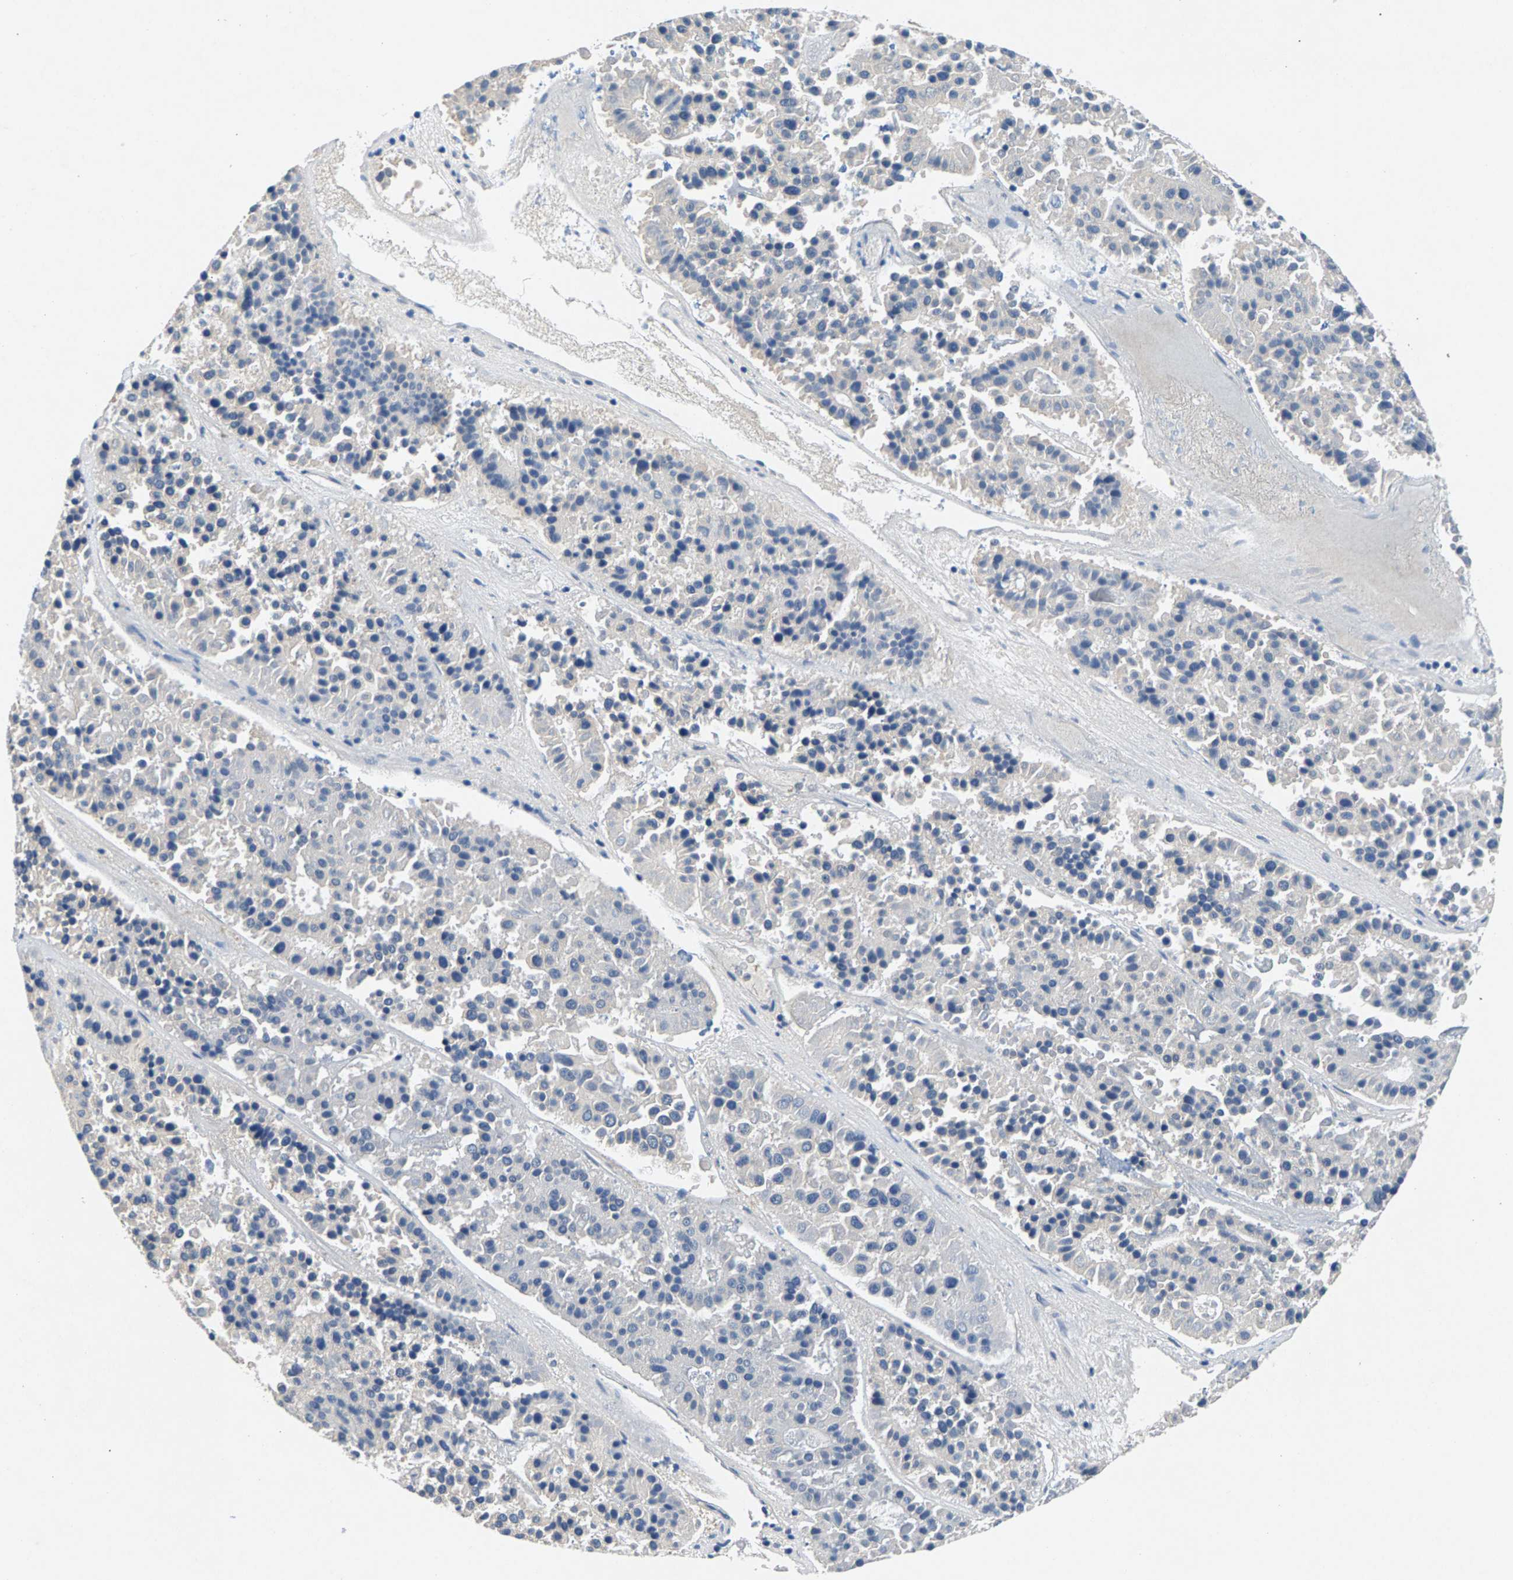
{"staining": {"intensity": "negative", "quantity": "none", "location": "none"}, "tissue": "pancreatic cancer", "cell_type": "Tumor cells", "image_type": "cancer", "snomed": [{"axis": "morphology", "description": "Adenocarcinoma, NOS"}, {"axis": "topography", "description": "Pancreas"}], "caption": "Tumor cells show no significant positivity in pancreatic cancer.", "gene": "NT5C", "patient": {"sex": "male", "age": 50}}